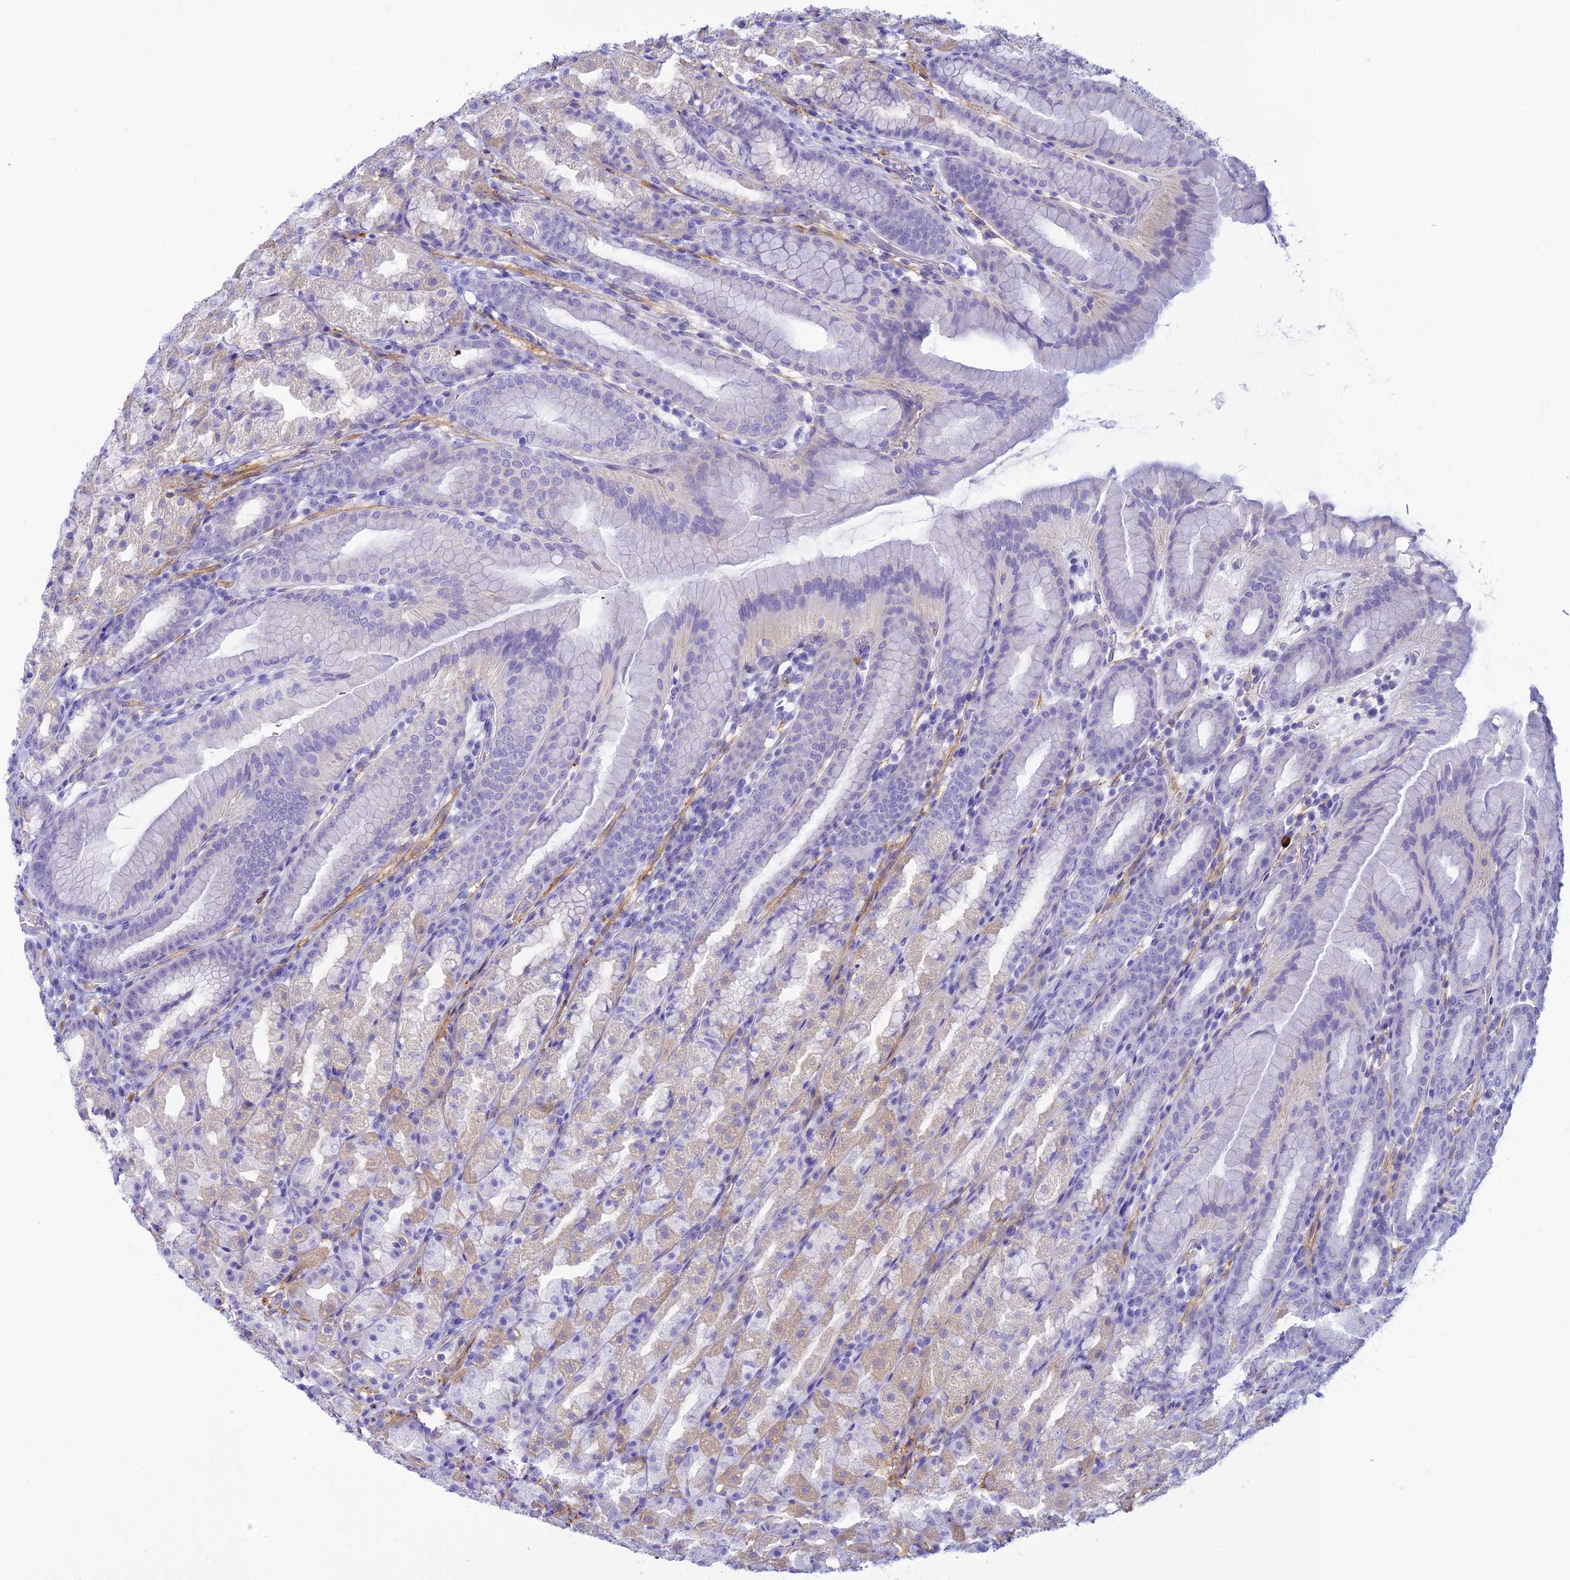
{"staining": {"intensity": "weak", "quantity": "<25%", "location": "cytoplasmic/membranous"}, "tissue": "stomach", "cell_type": "Glandular cells", "image_type": "normal", "snomed": [{"axis": "morphology", "description": "Normal tissue, NOS"}, {"axis": "topography", "description": "Stomach, upper"}], "caption": "Stomach stained for a protein using immunohistochemistry (IHC) exhibits no staining glandular cells.", "gene": "FBXW4", "patient": {"sex": "male", "age": 68}}